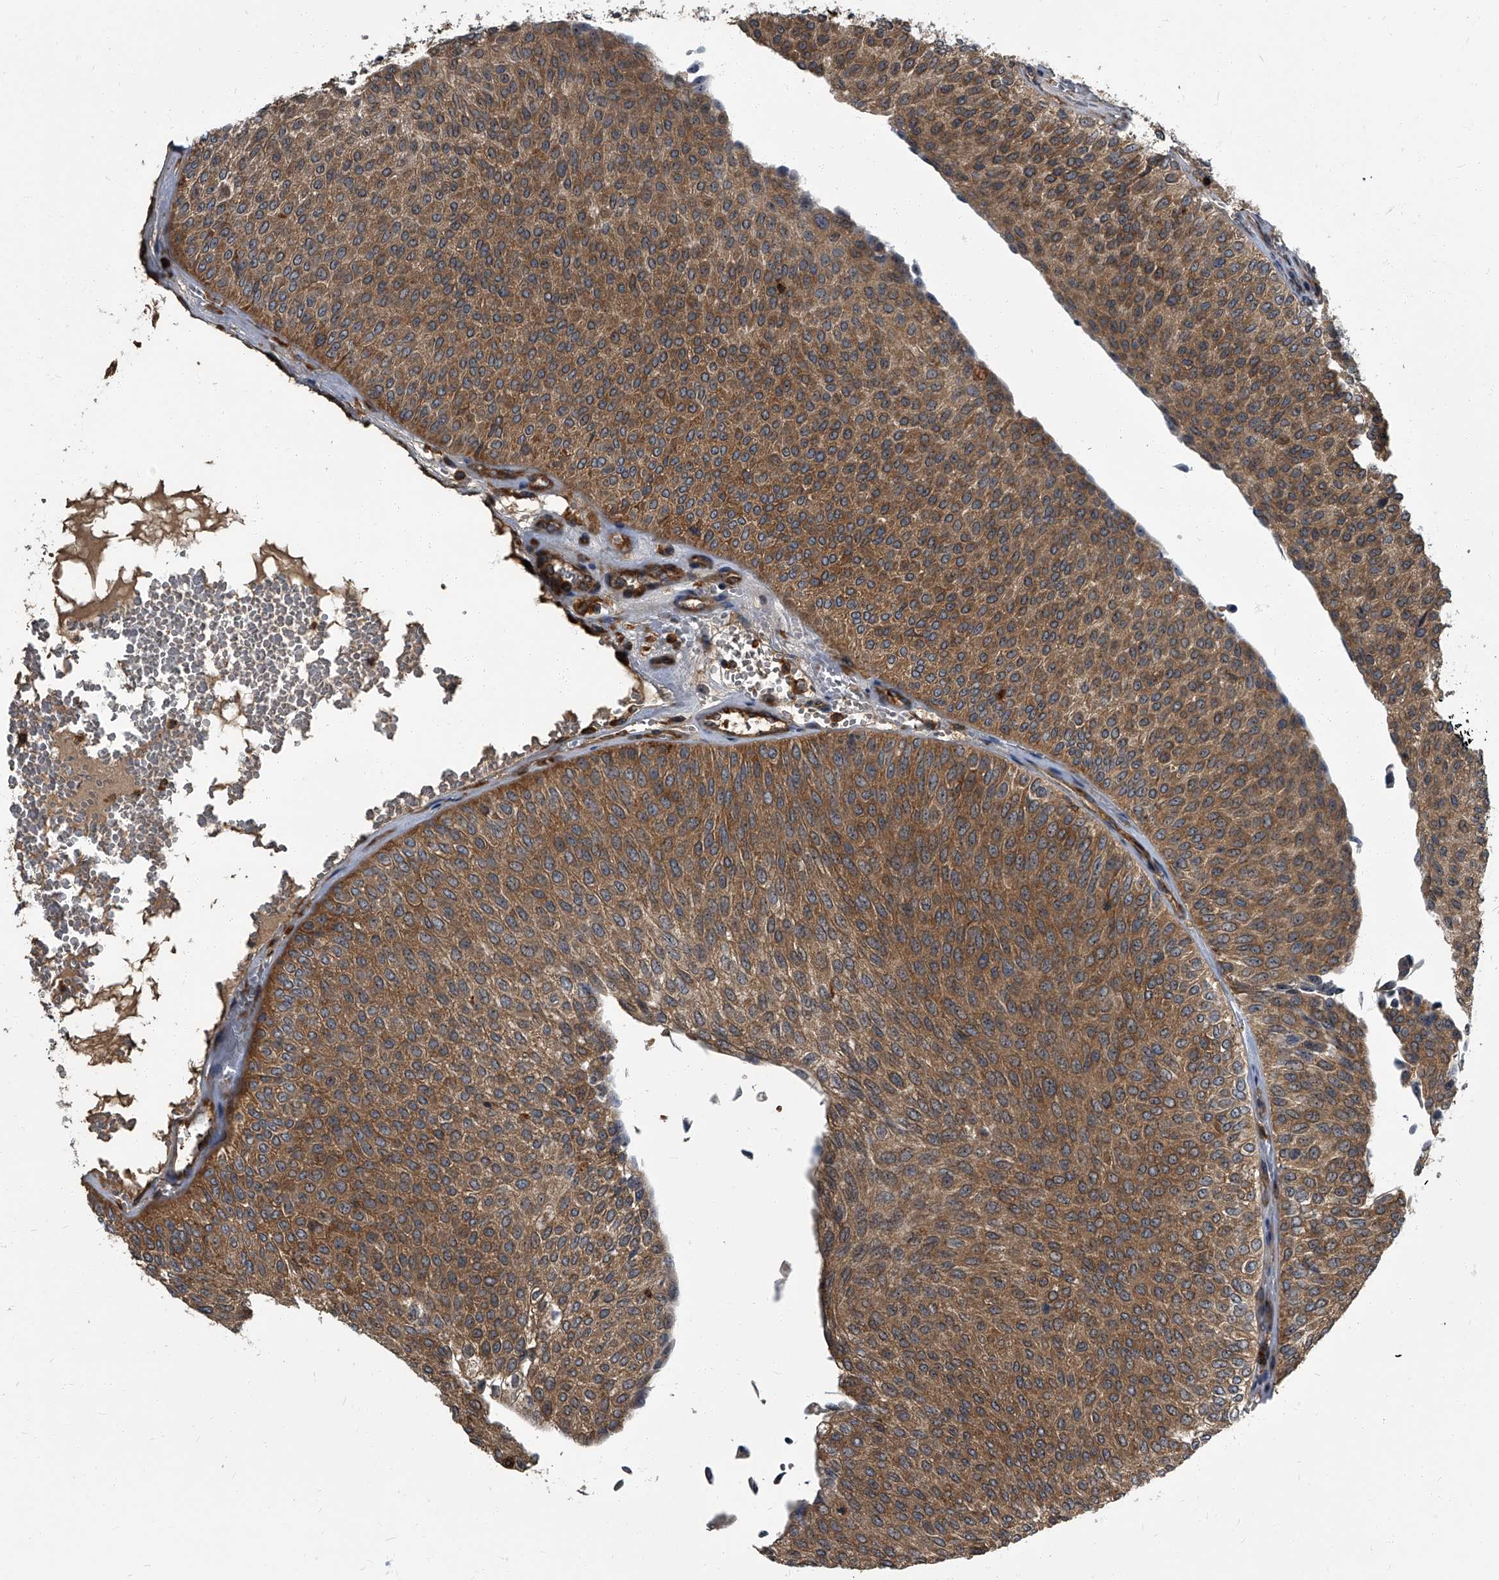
{"staining": {"intensity": "moderate", "quantity": ">75%", "location": "cytoplasmic/membranous"}, "tissue": "urothelial cancer", "cell_type": "Tumor cells", "image_type": "cancer", "snomed": [{"axis": "morphology", "description": "Urothelial carcinoma, Low grade"}, {"axis": "topography", "description": "Urinary bladder"}], "caption": "Protein expression analysis of urothelial cancer exhibits moderate cytoplasmic/membranous staining in approximately >75% of tumor cells.", "gene": "CDV3", "patient": {"sex": "male", "age": 78}}